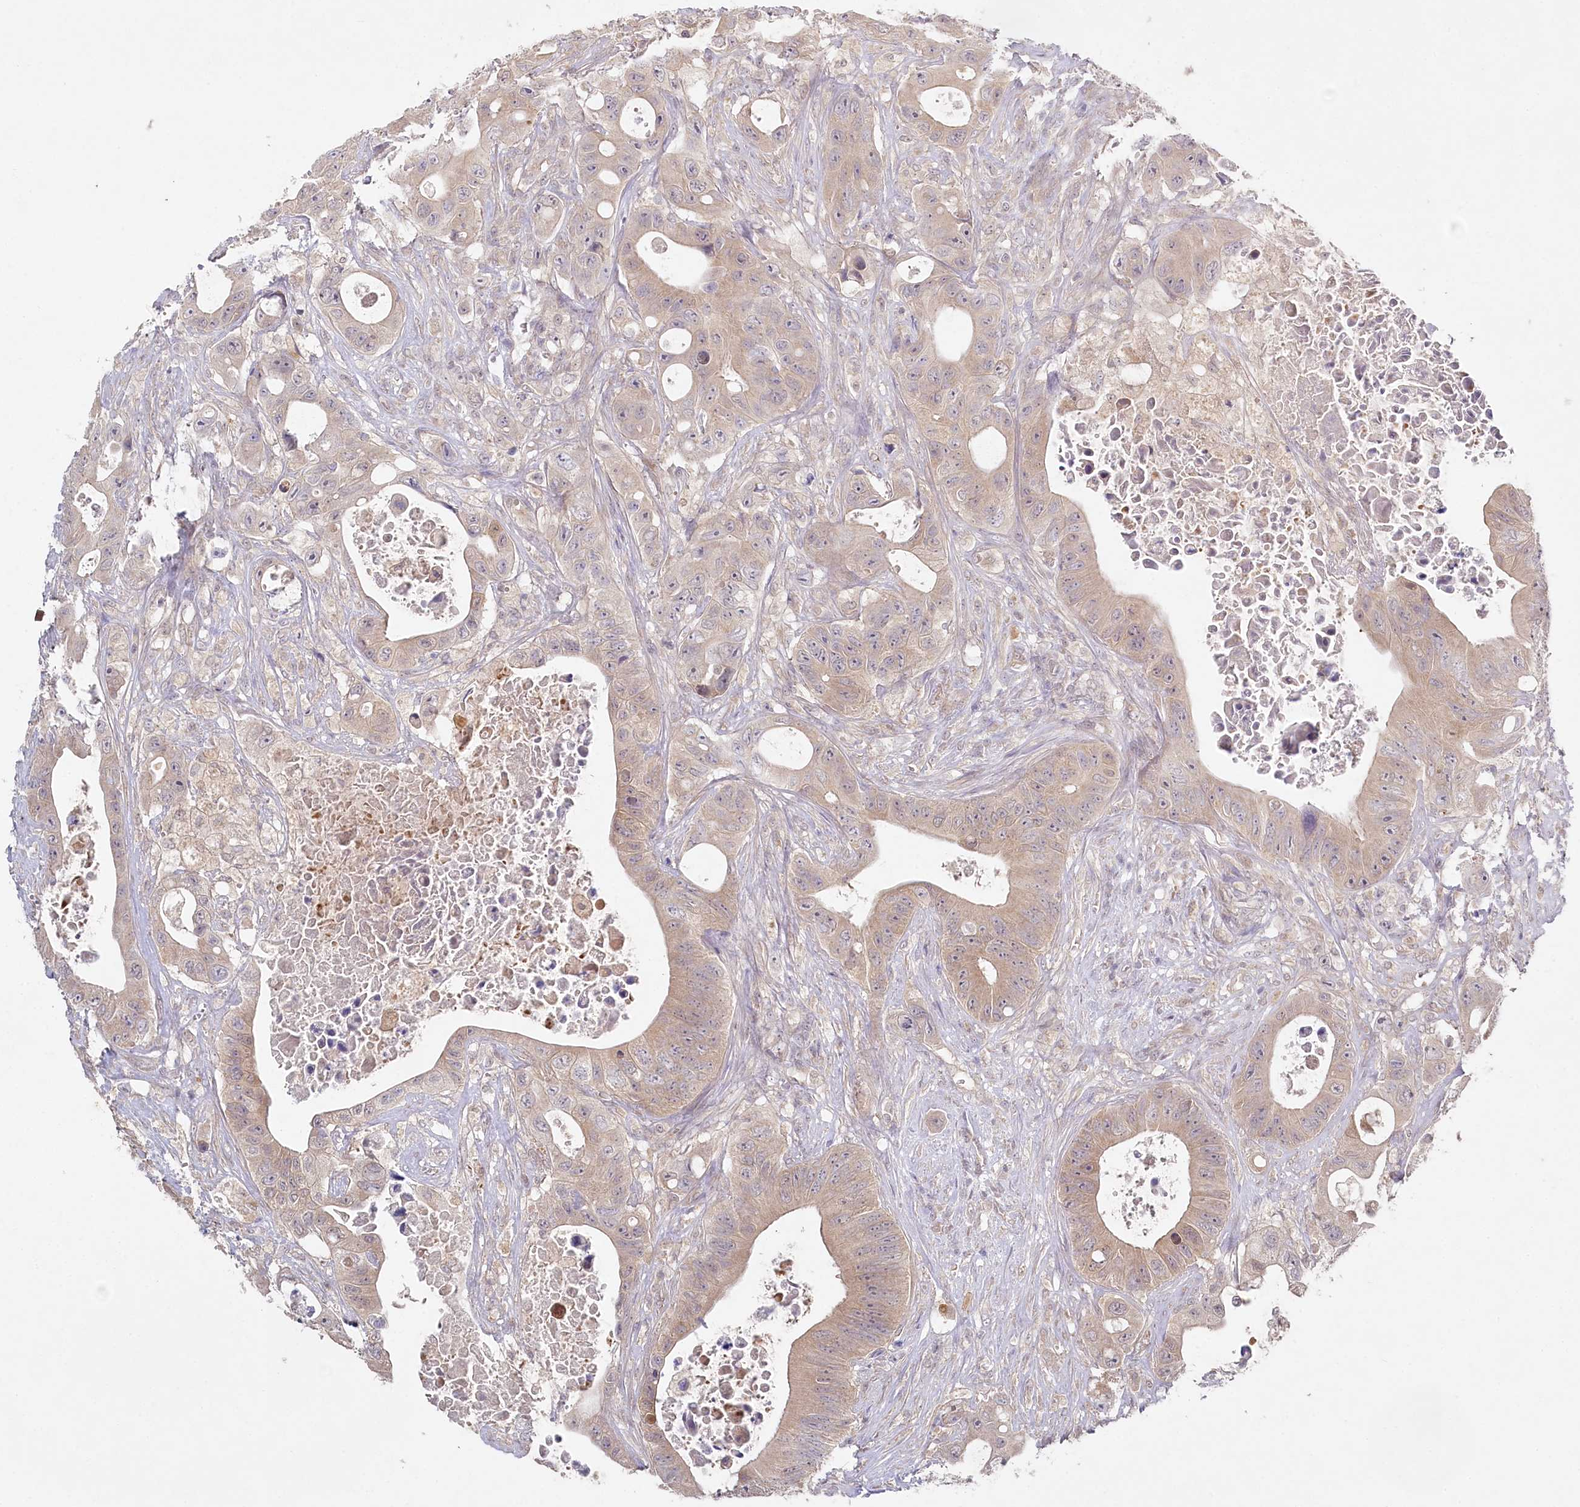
{"staining": {"intensity": "weak", "quantity": "<25%", "location": "cytoplasmic/membranous"}, "tissue": "colorectal cancer", "cell_type": "Tumor cells", "image_type": "cancer", "snomed": [{"axis": "morphology", "description": "Adenocarcinoma, NOS"}, {"axis": "topography", "description": "Colon"}], "caption": "Immunohistochemical staining of adenocarcinoma (colorectal) reveals no significant expression in tumor cells. Brightfield microscopy of immunohistochemistry stained with DAB (brown) and hematoxylin (blue), captured at high magnification.", "gene": "AAMDC", "patient": {"sex": "female", "age": 46}}